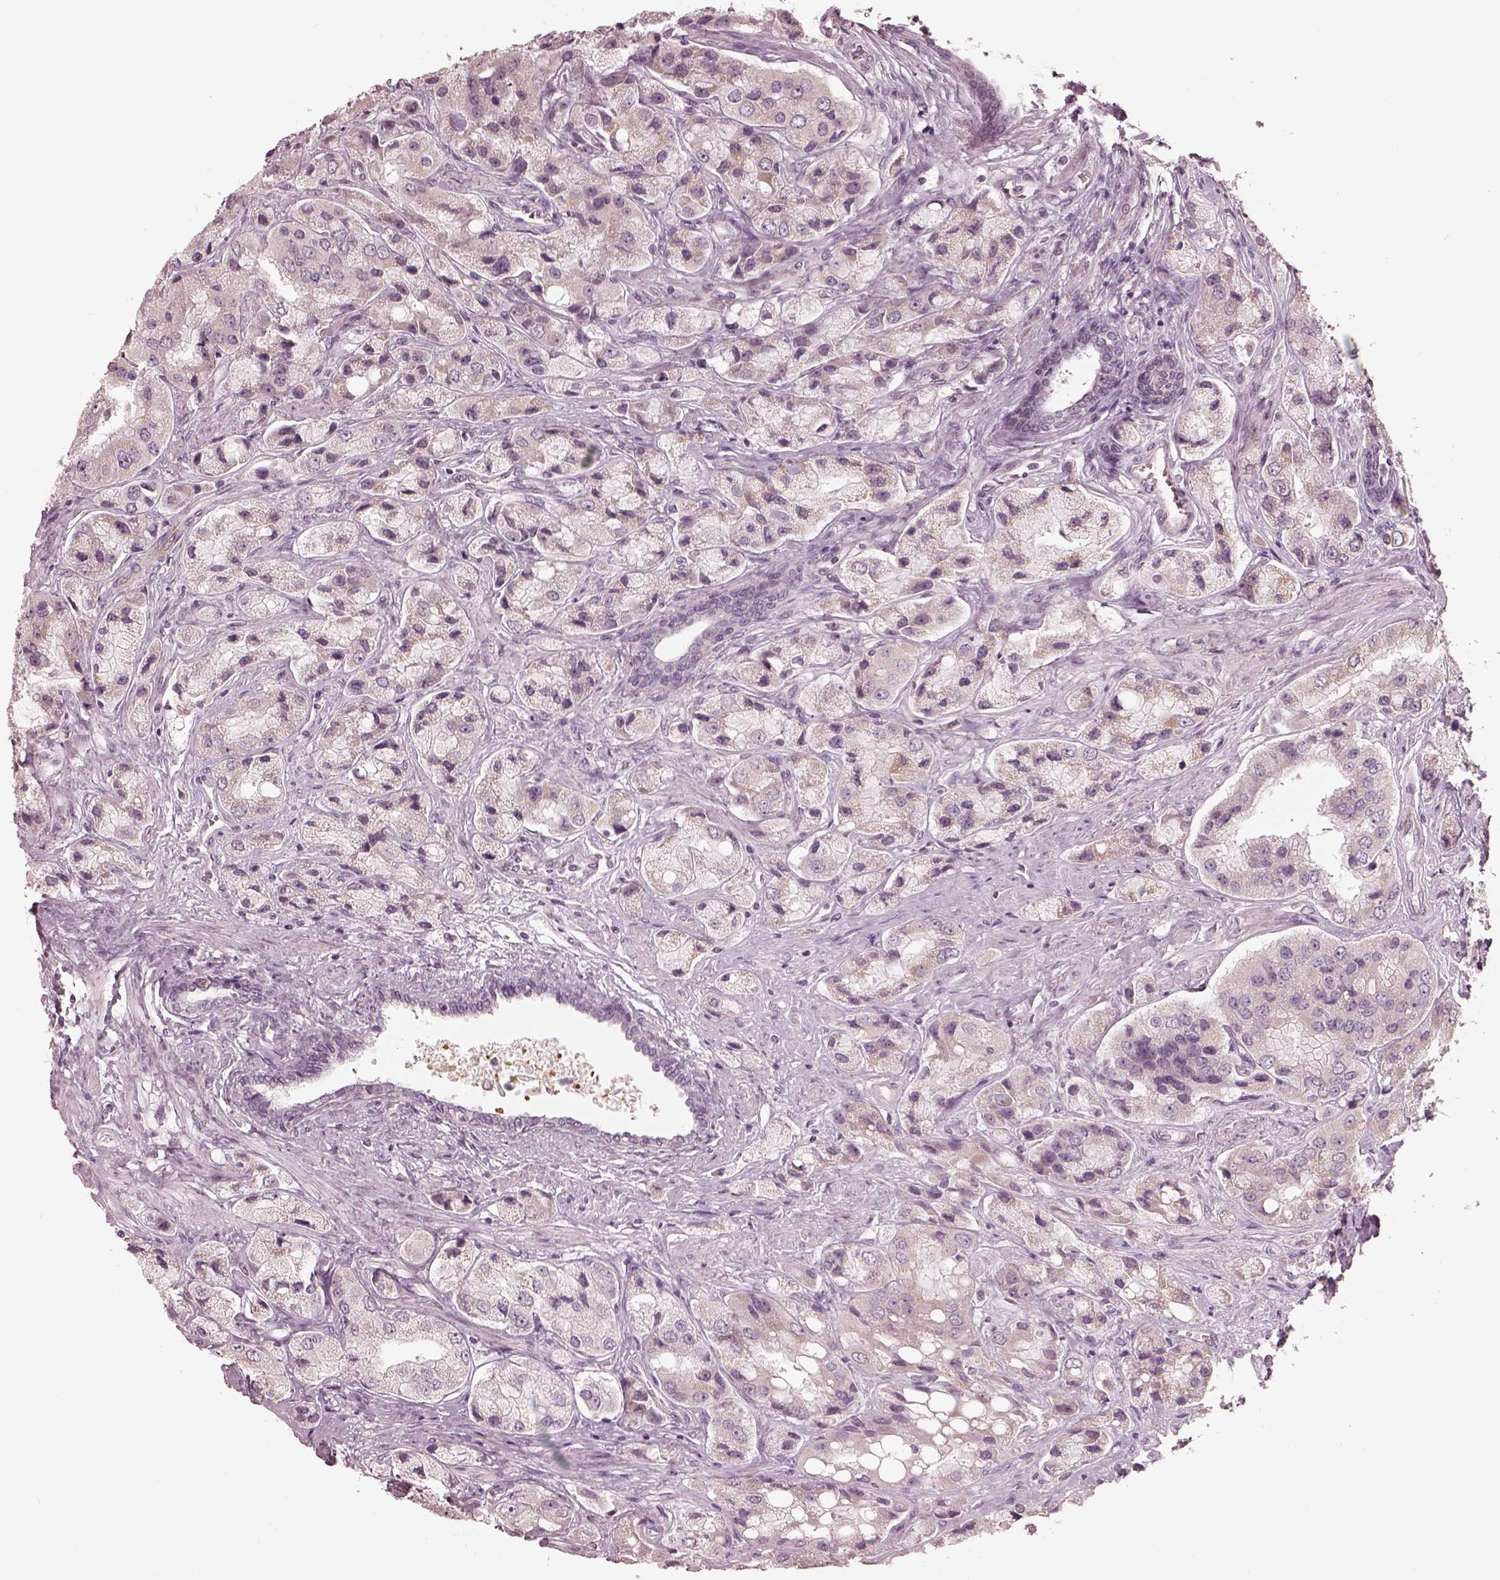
{"staining": {"intensity": "negative", "quantity": "none", "location": "none"}, "tissue": "prostate cancer", "cell_type": "Tumor cells", "image_type": "cancer", "snomed": [{"axis": "morphology", "description": "Adenocarcinoma, Low grade"}, {"axis": "topography", "description": "Prostate"}], "caption": "This is an immunohistochemistry histopathology image of human prostate cancer. There is no expression in tumor cells.", "gene": "IQCG", "patient": {"sex": "male", "age": 69}}